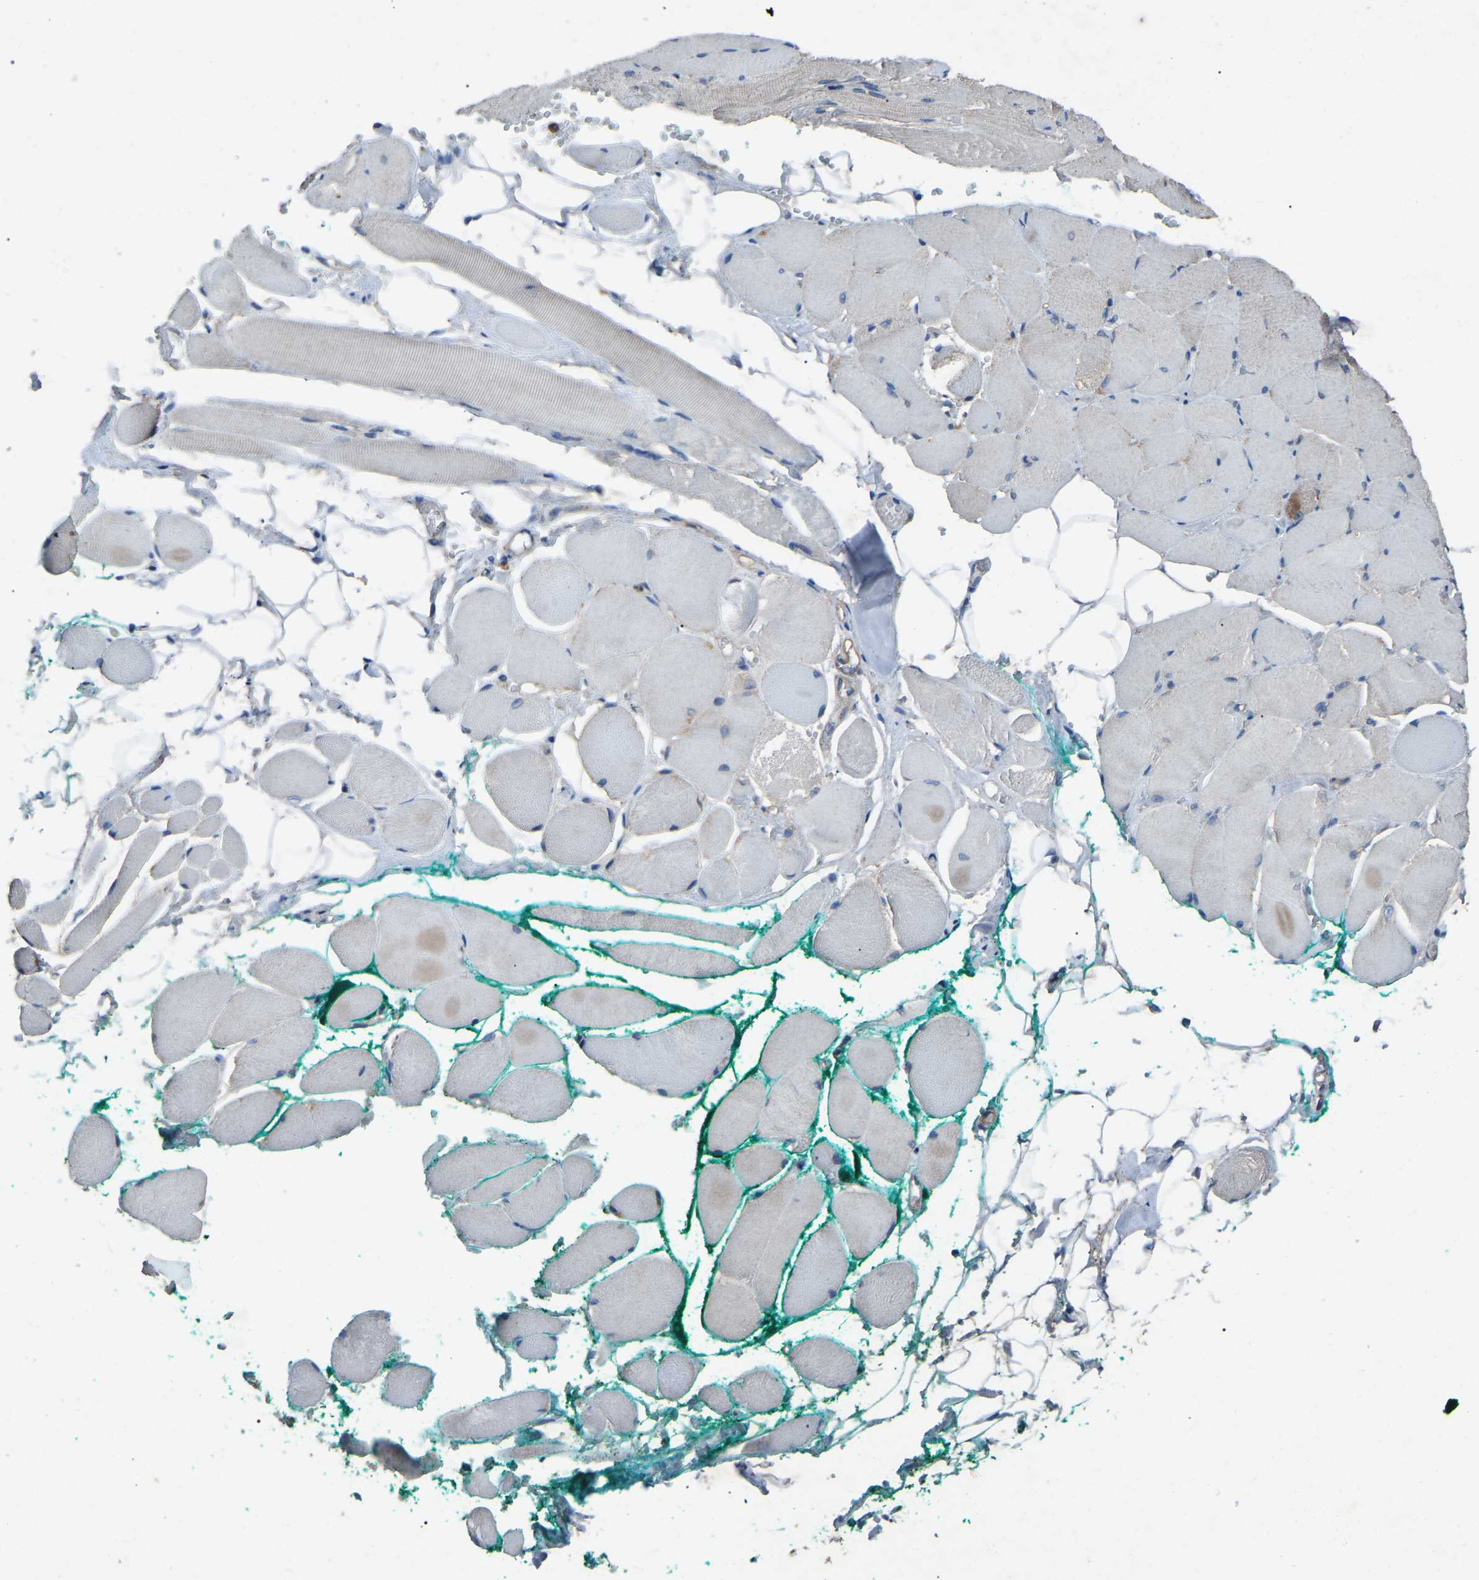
{"staining": {"intensity": "moderate", "quantity": "25%-75%", "location": "cytoplasmic/membranous"}, "tissue": "skeletal muscle", "cell_type": "Myocytes", "image_type": "normal", "snomed": [{"axis": "morphology", "description": "Normal tissue, NOS"}, {"axis": "topography", "description": "Skeletal muscle"}, {"axis": "topography", "description": "Peripheral nerve tissue"}], "caption": "This image exhibits immunohistochemistry (IHC) staining of unremarkable skeletal muscle, with medium moderate cytoplasmic/membranous expression in about 25%-75% of myocytes.", "gene": "AIMP1", "patient": {"sex": "female", "age": 84}}